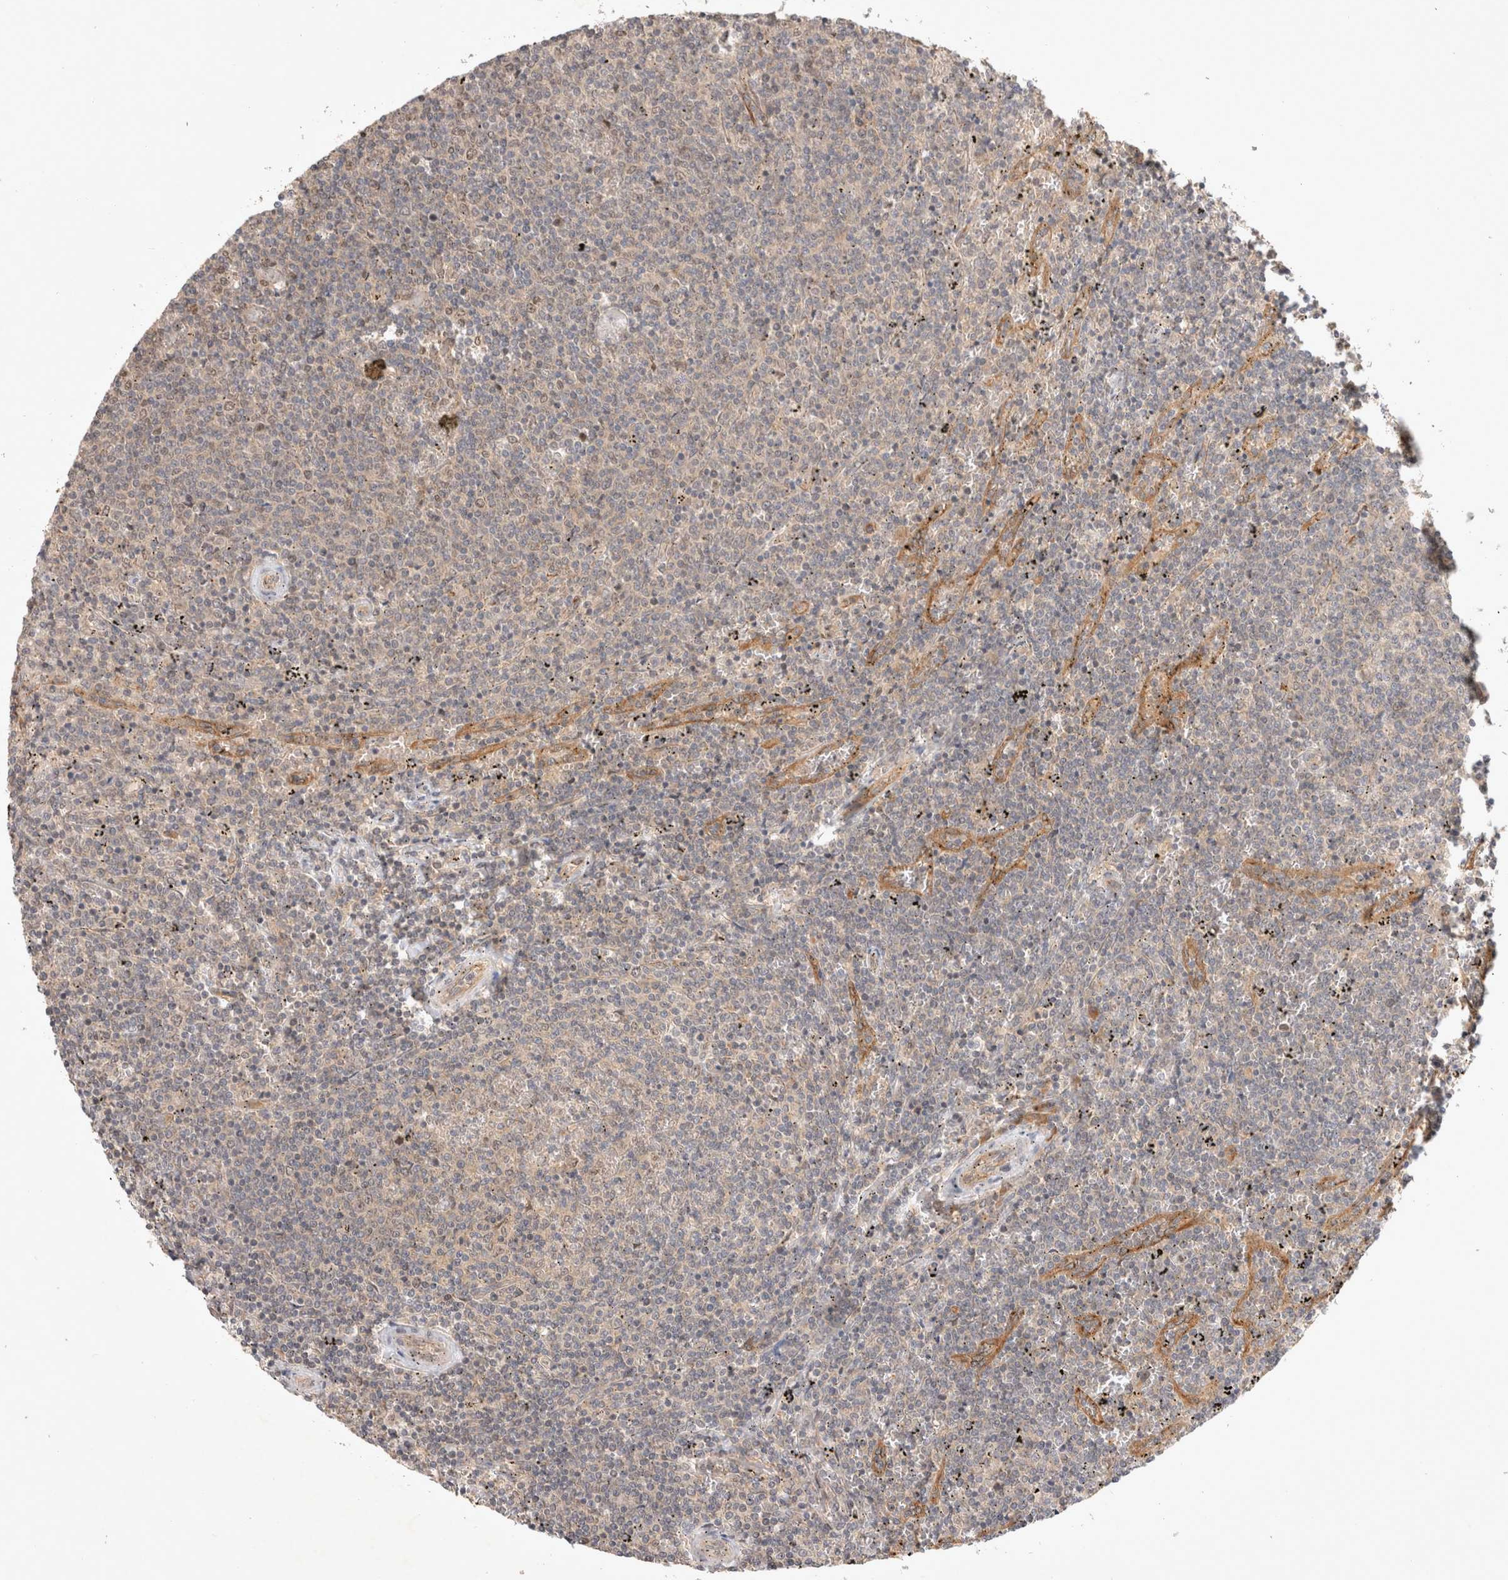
{"staining": {"intensity": "weak", "quantity": "<25%", "location": "nuclear"}, "tissue": "lymphoma", "cell_type": "Tumor cells", "image_type": "cancer", "snomed": [{"axis": "morphology", "description": "Malignant lymphoma, non-Hodgkin's type, Low grade"}, {"axis": "topography", "description": "Spleen"}], "caption": "A photomicrograph of malignant lymphoma, non-Hodgkin's type (low-grade) stained for a protein displays no brown staining in tumor cells.", "gene": "YES1", "patient": {"sex": "female", "age": 50}}